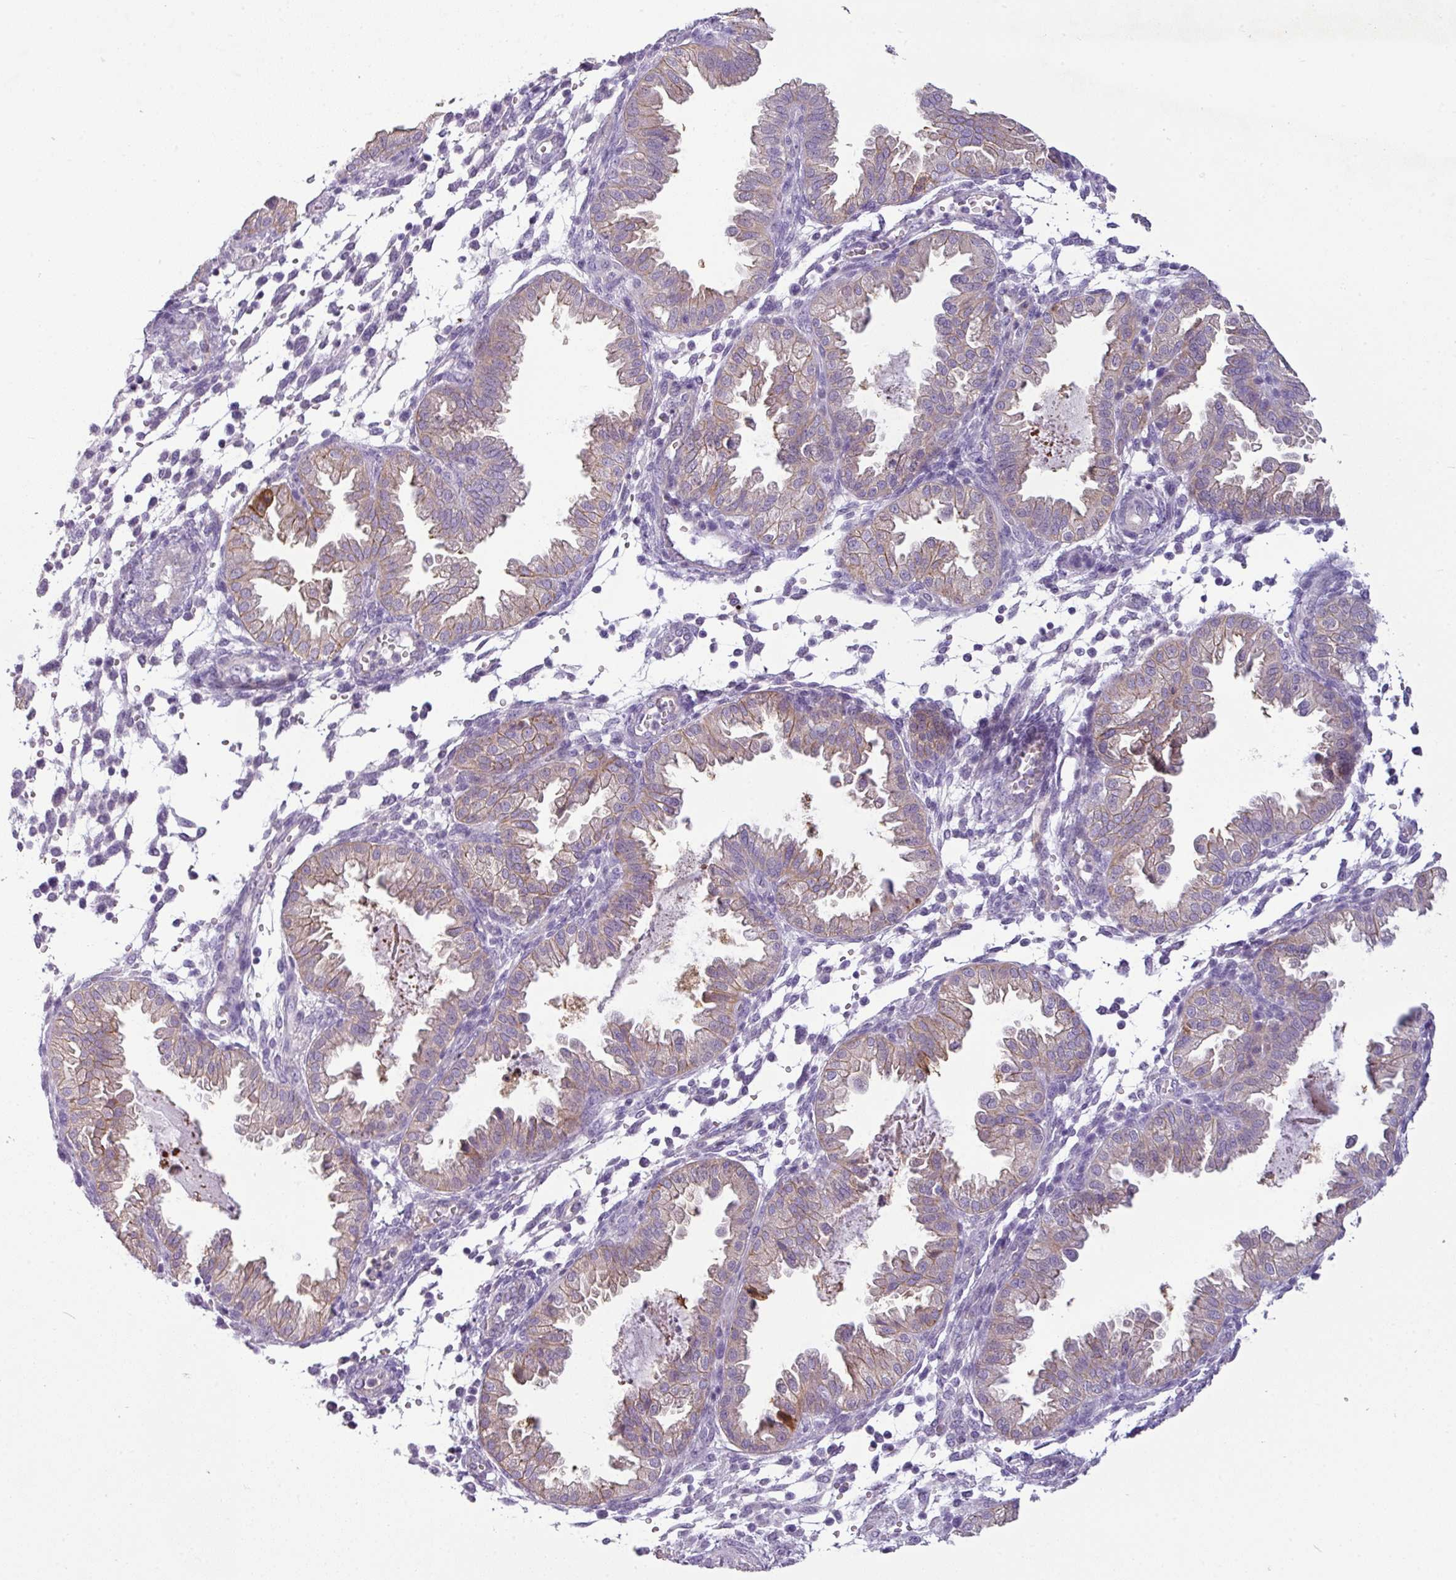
{"staining": {"intensity": "negative", "quantity": "none", "location": "none"}, "tissue": "endometrium", "cell_type": "Cells in endometrial stroma", "image_type": "normal", "snomed": [{"axis": "morphology", "description": "Normal tissue, NOS"}, {"axis": "topography", "description": "Endometrium"}], "caption": "This photomicrograph is of normal endometrium stained with IHC to label a protein in brown with the nuclei are counter-stained blue. There is no positivity in cells in endometrial stroma.", "gene": "TMEM178B", "patient": {"sex": "female", "age": 33}}